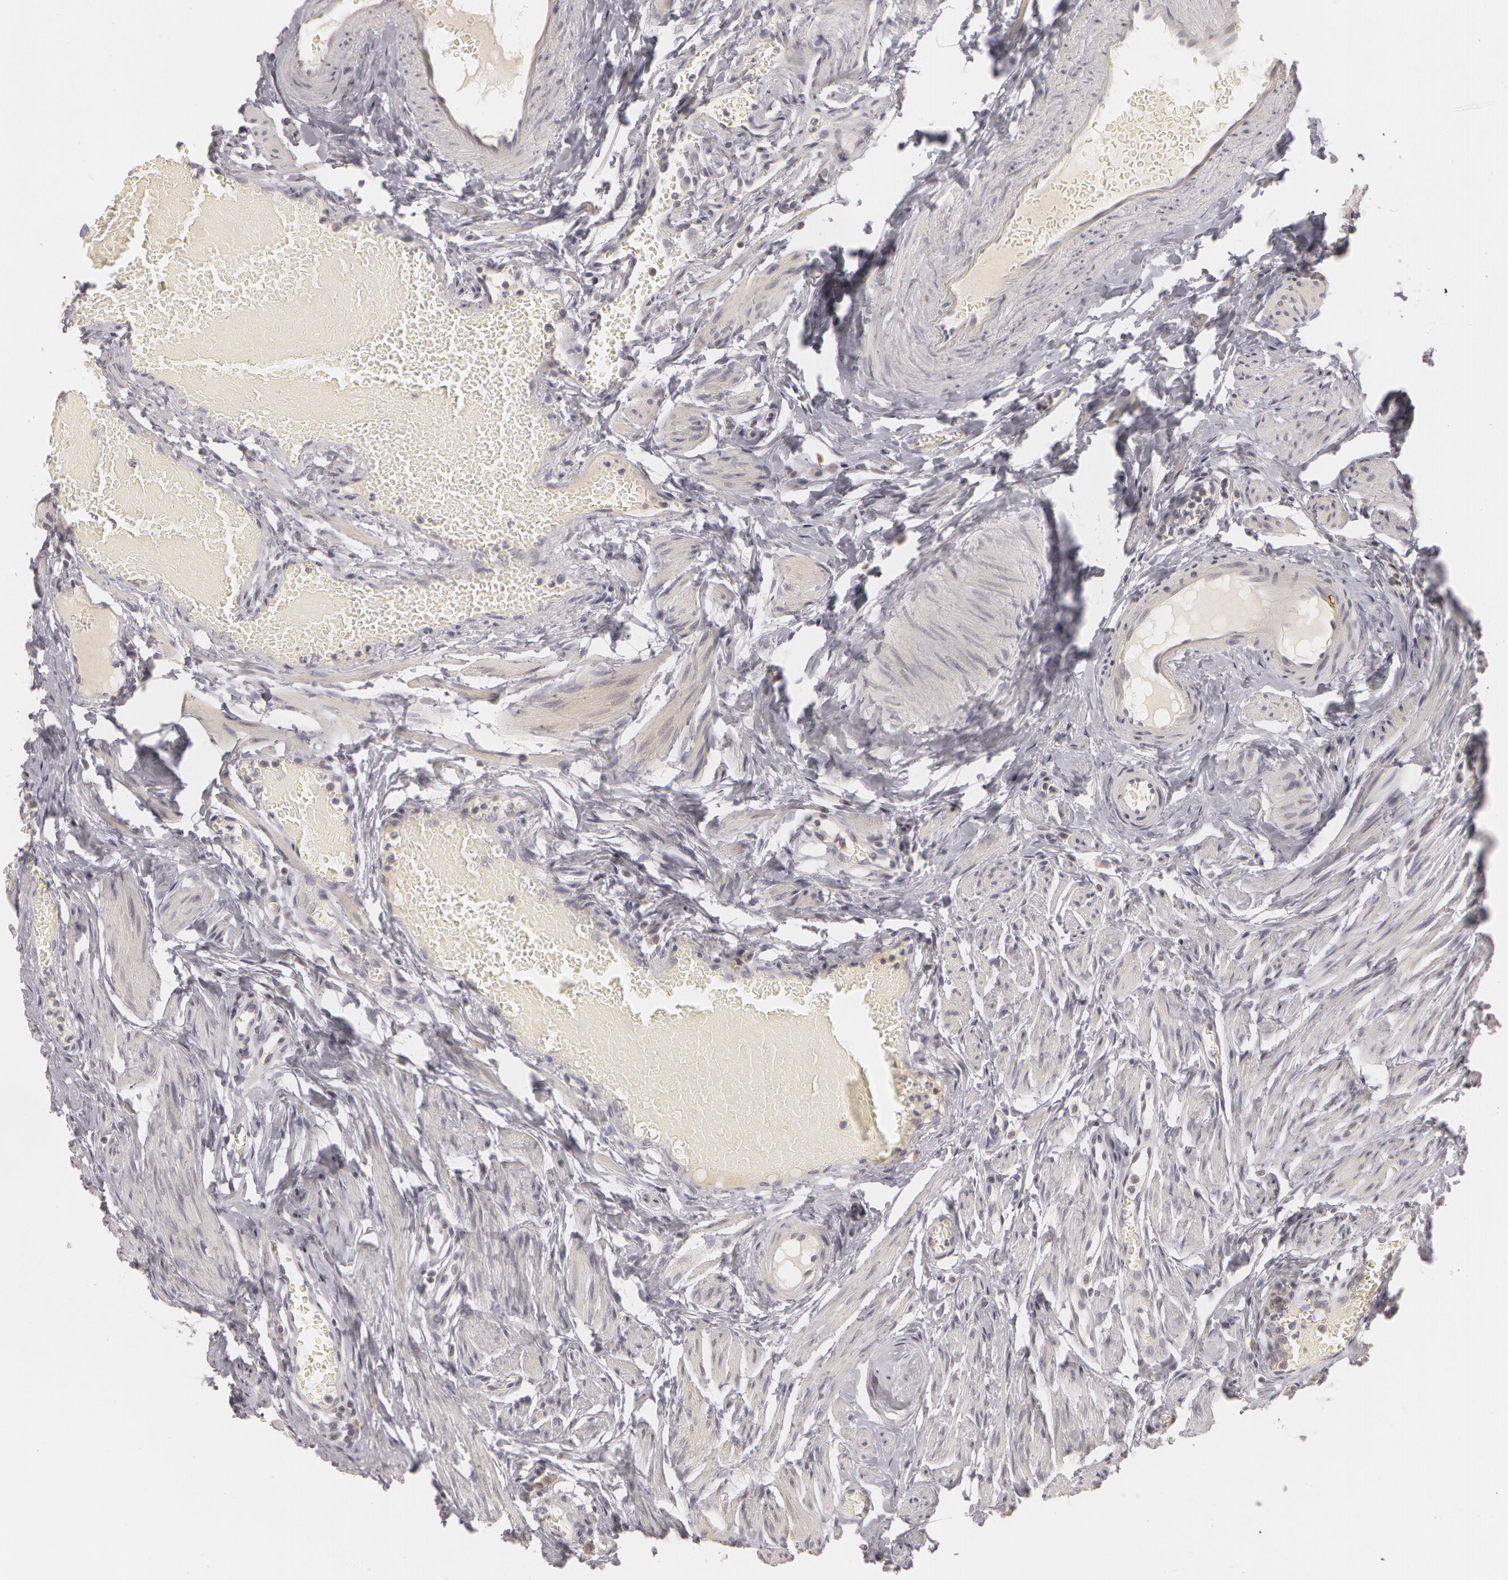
{"staining": {"intensity": "weak", "quantity": ">75%", "location": "cytoplasmic/membranous"}, "tissue": "fallopian tube", "cell_type": "Glandular cells", "image_type": "normal", "snomed": [{"axis": "morphology", "description": "Normal tissue, NOS"}, {"axis": "topography", "description": "Fallopian tube"}, {"axis": "topography", "description": "Ovary"}], "caption": "Immunohistochemical staining of unremarkable human fallopian tube shows low levels of weak cytoplasmic/membranous positivity in about >75% of glandular cells.", "gene": "RALGAPA1", "patient": {"sex": "female", "age": 51}}